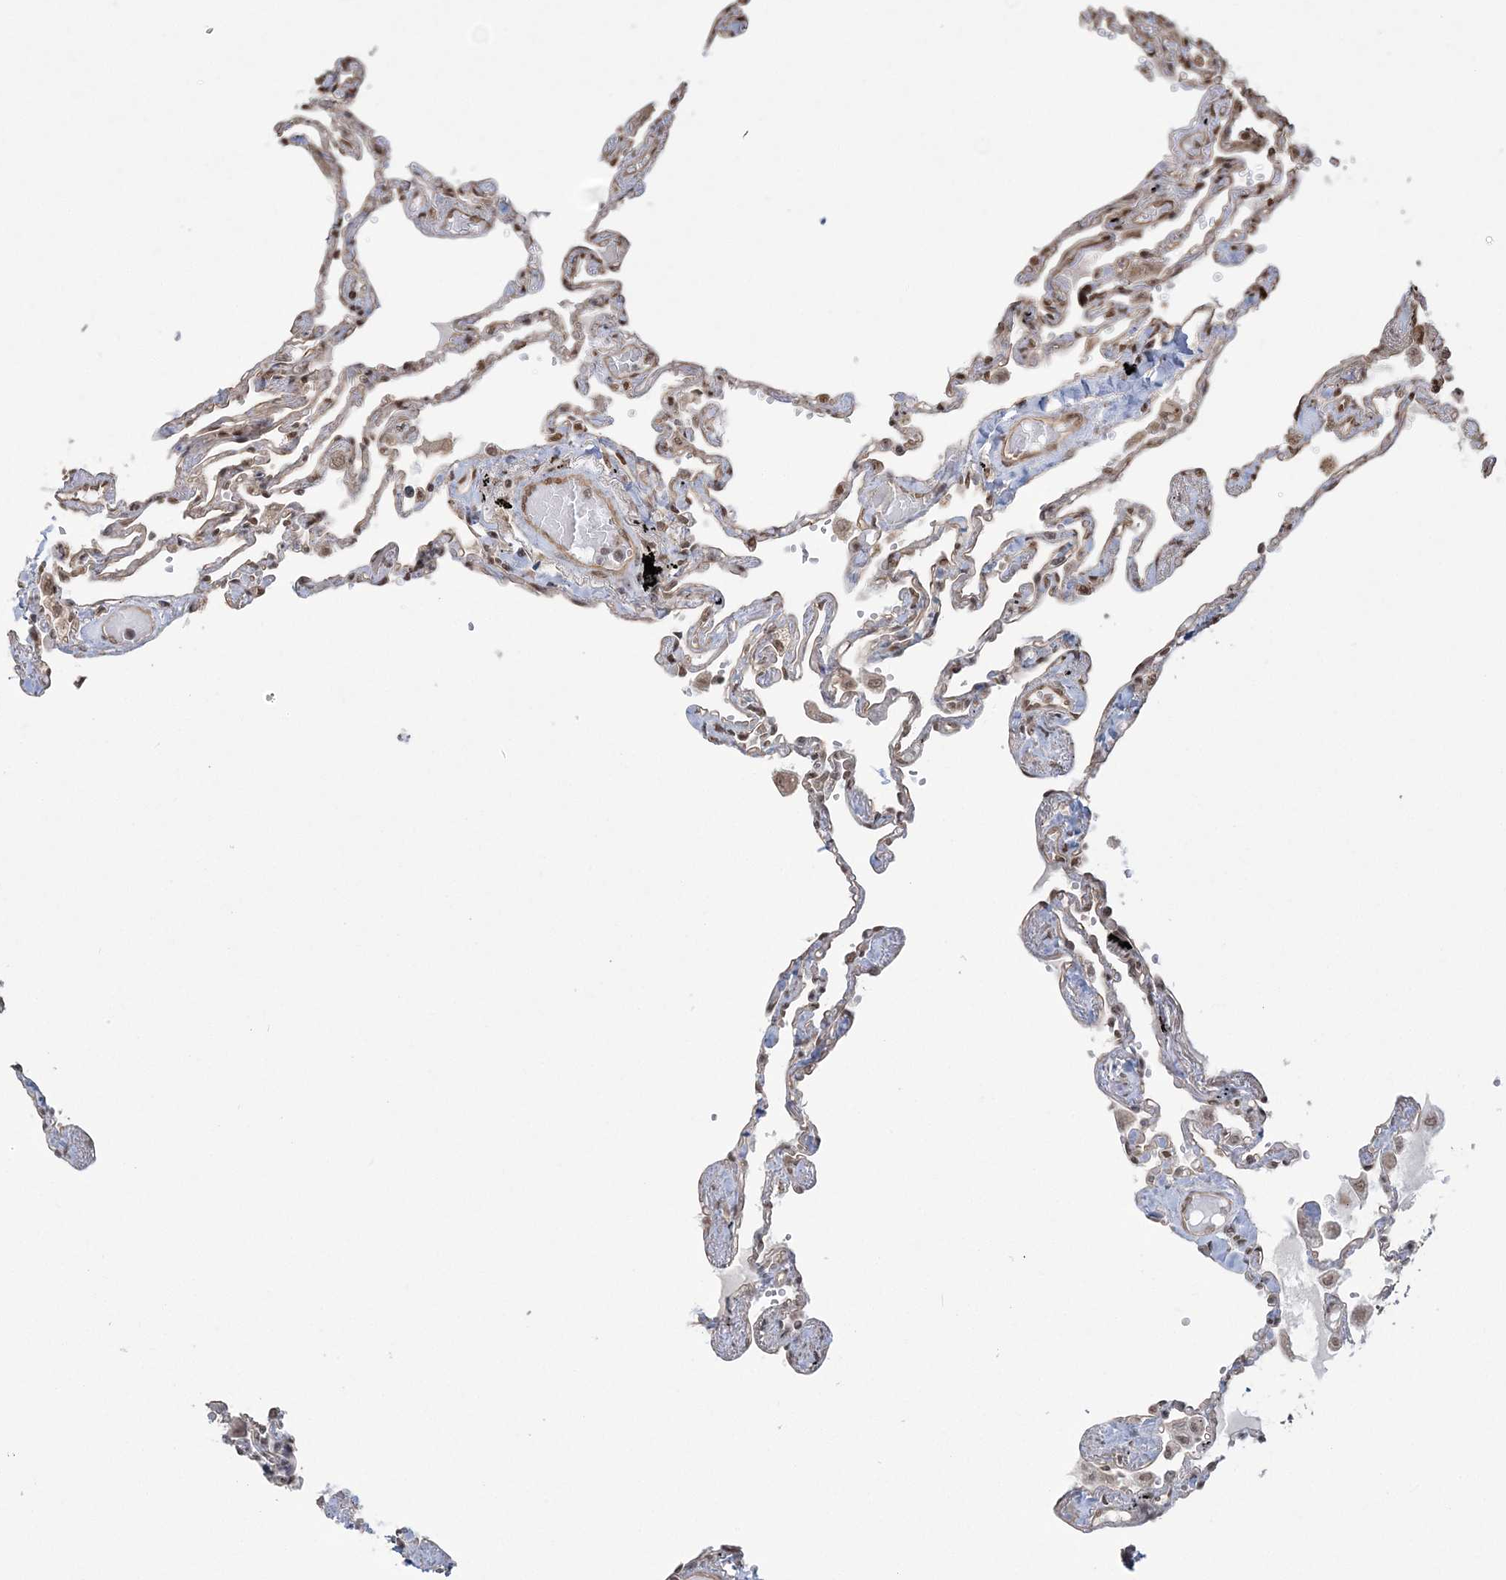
{"staining": {"intensity": "weak", "quantity": "25%-75%", "location": "nuclear"}, "tissue": "lung", "cell_type": "Alveolar cells", "image_type": "normal", "snomed": [{"axis": "morphology", "description": "Normal tissue, NOS"}, {"axis": "topography", "description": "Lung"}], "caption": "This histopathology image displays IHC staining of unremarkable human lung, with low weak nuclear staining in about 25%-75% of alveolar cells.", "gene": "ZNF839", "patient": {"sex": "female", "age": 67}}